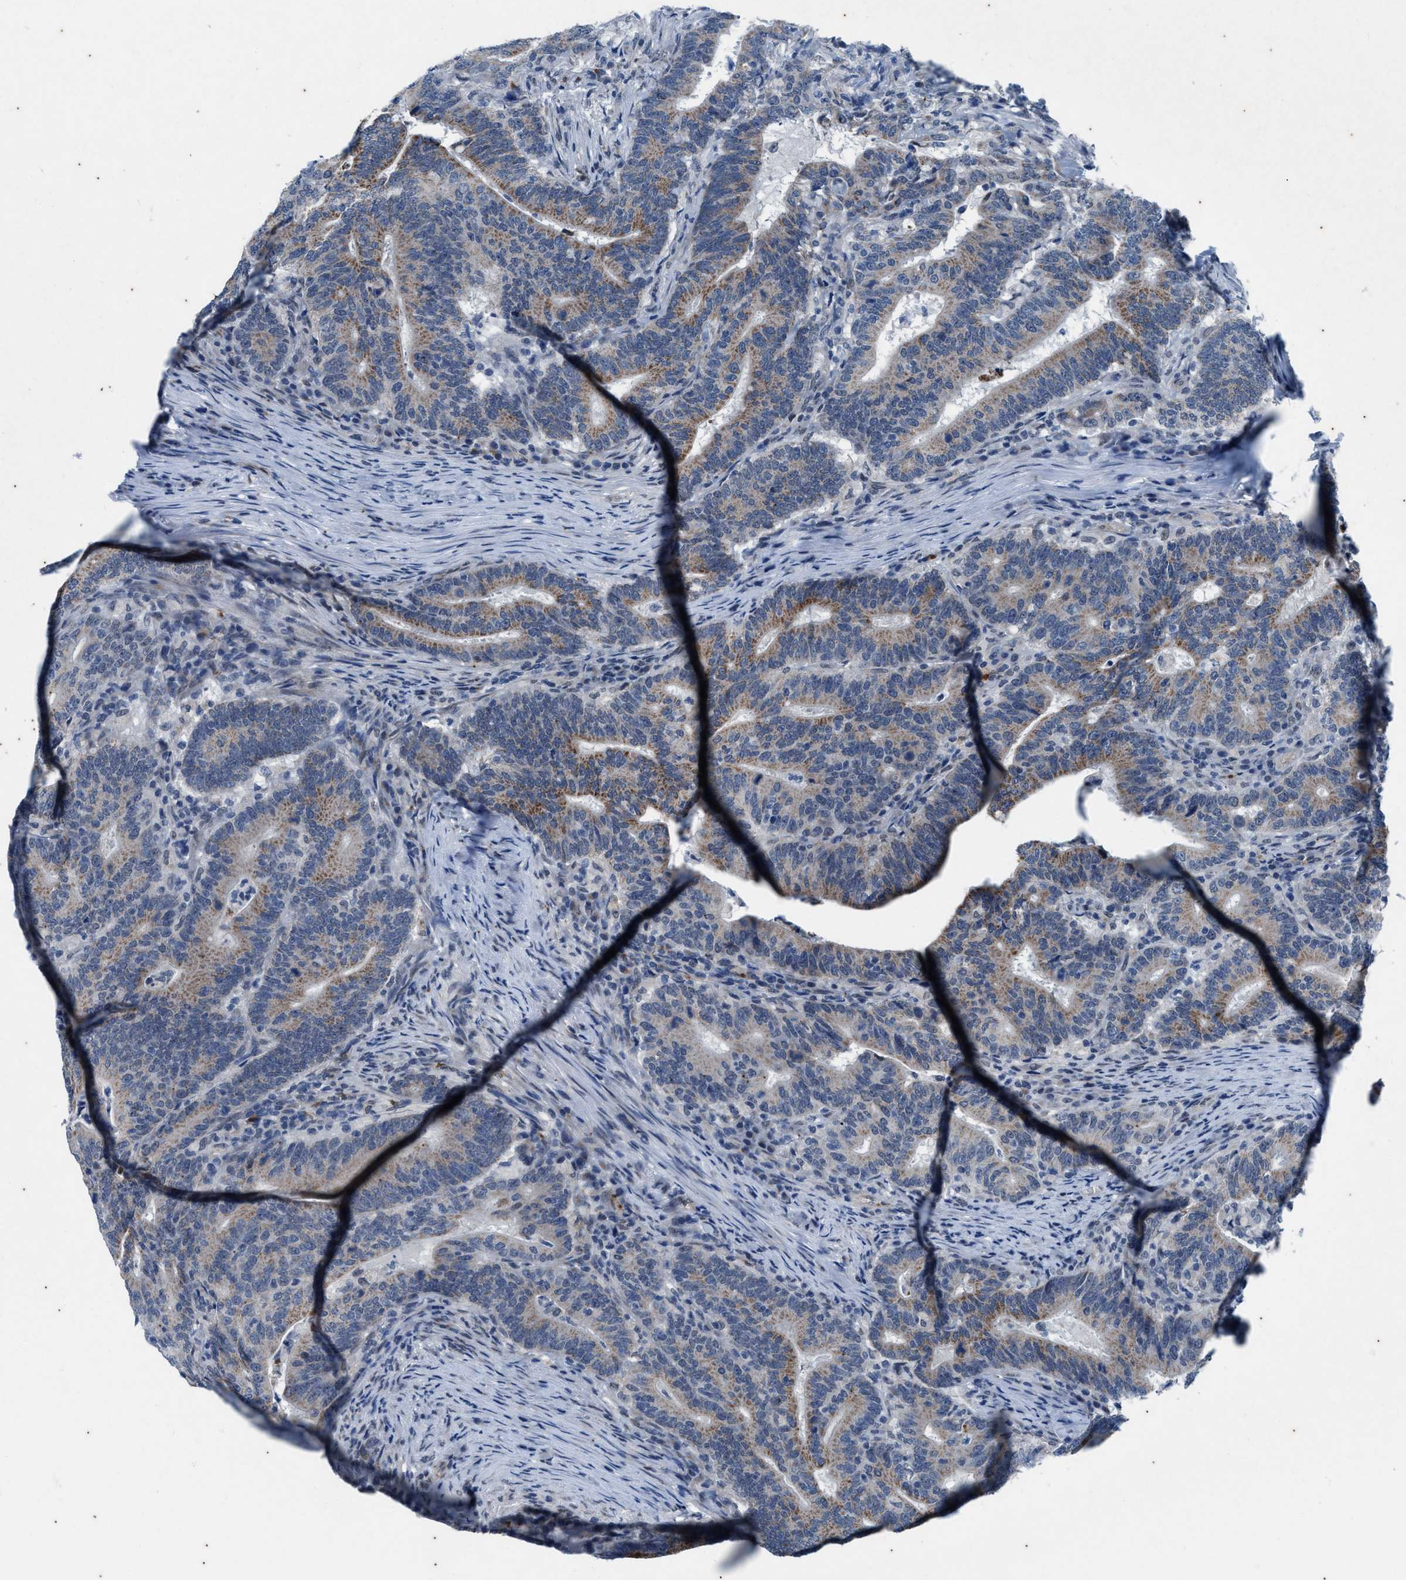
{"staining": {"intensity": "moderate", "quantity": "25%-75%", "location": "cytoplasmic/membranous"}, "tissue": "colorectal cancer", "cell_type": "Tumor cells", "image_type": "cancer", "snomed": [{"axis": "morphology", "description": "Adenocarcinoma, NOS"}, {"axis": "topography", "description": "Colon"}], "caption": "Approximately 25%-75% of tumor cells in colorectal cancer show moderate cytoplasmic/membranous protein positivity as visualized by brown immunohistochemical staining.", "gene": "KIF24", "patient": {"sex": "female", "age": 66}}